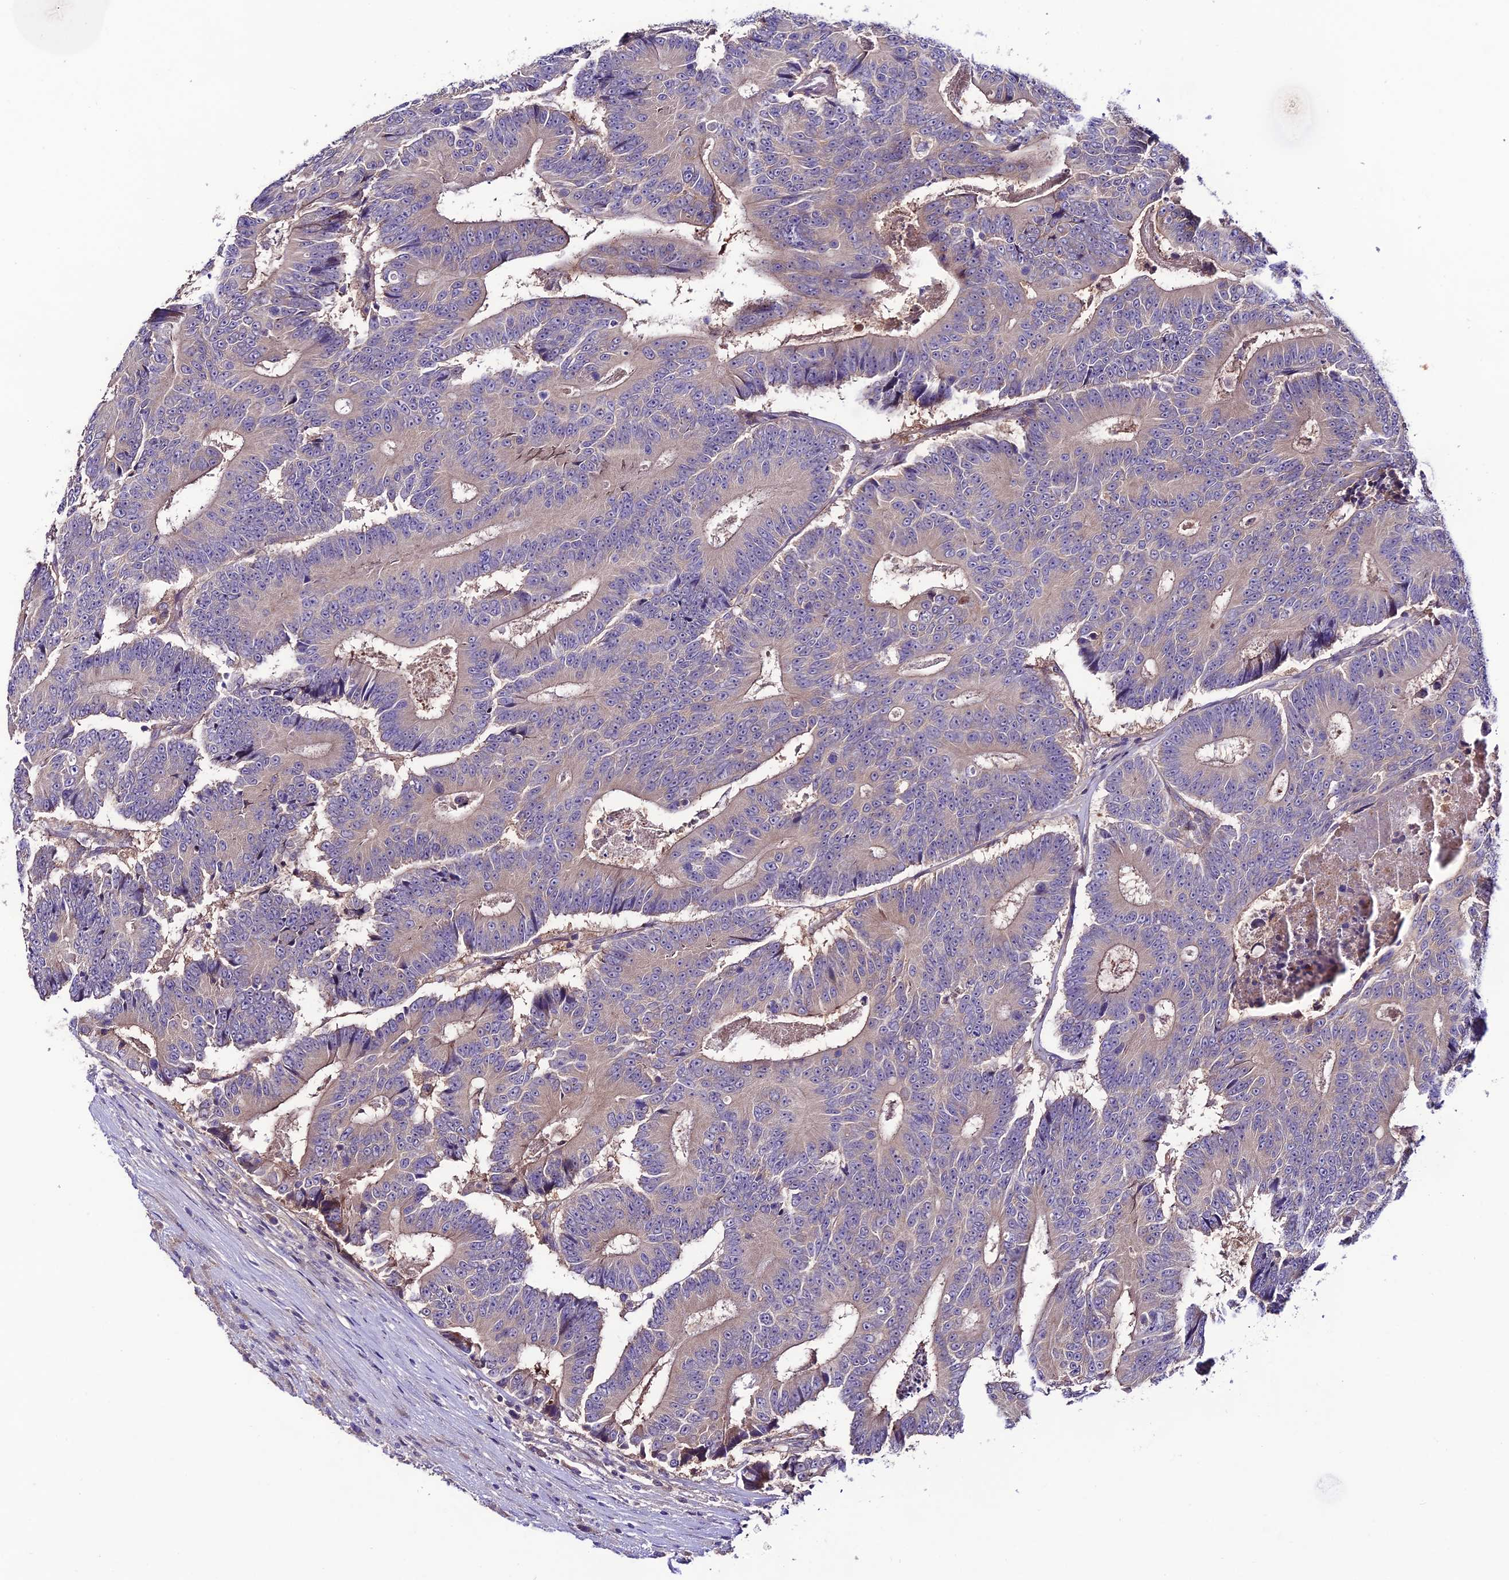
{"staining": {"intensity": "weak", "quantity": "<25%", "location": "cytoplasmic/membranous"}, "tissue": "colorectal cancer", "cell_type": "Tumor cells", "image_type": "cancer", "snomed": [{"axis": "morphology", "description": "Adenocarcinoma, NOS"}, {"axis": "topography", "description": "Colon"}], "caption": "This image is of colorectal cancer stained with immunohistochemistry (IHC) to label a protein in brown with the nuclei are counter-stained blue. There is no staining in tumor cells.", "gene": "BRME1", "patient": {"sex": "male", "age": 83}}